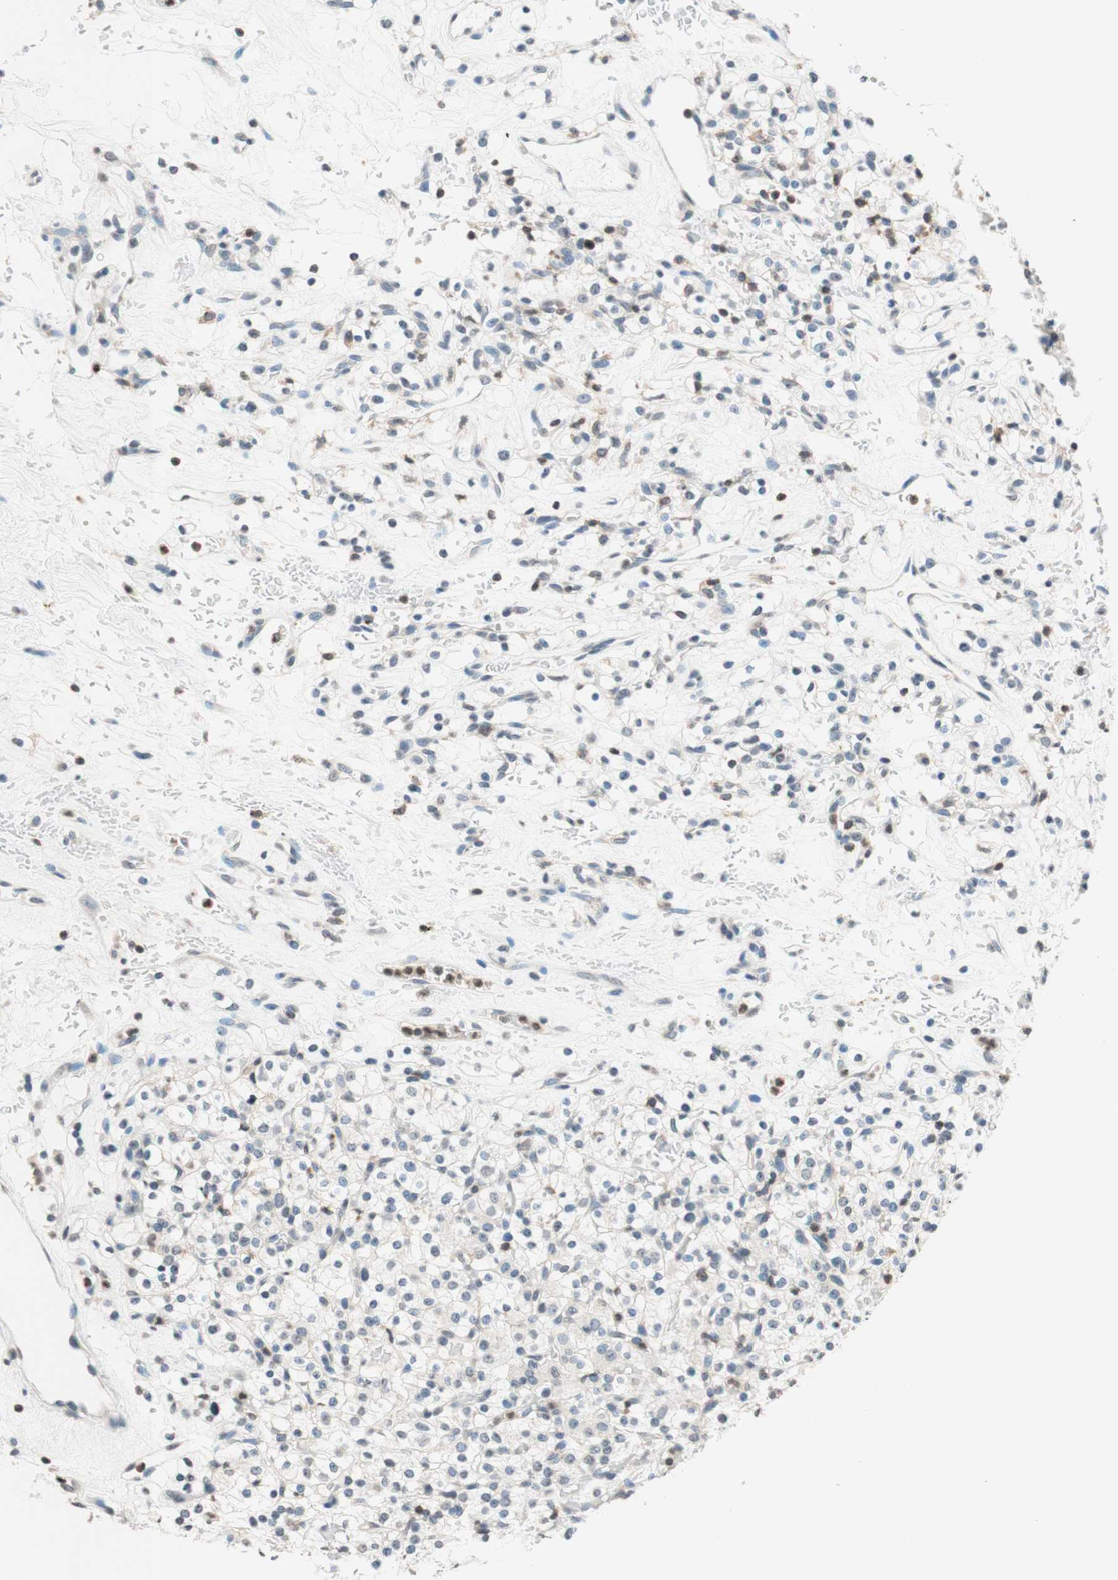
{"staining": {"intensity": "negative", "quantity": "none", "location": "none"}, "tissue": "renal cancer", "cell_type": "Tumor cells", "image_type": "cancer", "snomed": [{"axis": "morphology", "description": "Normal tissue, NOS"}, {"axis": "morphology", "description": "Adenocarcinoma, NOS"}, {"axis": "topography", "description": "Kidney"}], "caption": "Immunohistochemistry histopathology image of neoplastic tissue: human renal adenocarcinoma stained with DAB (3,3'-diaminobenzidine) displays no significant protein expression in tumor cells.", "gene": "WIPF1", "patient": {"sex": "female", "age": 72}}